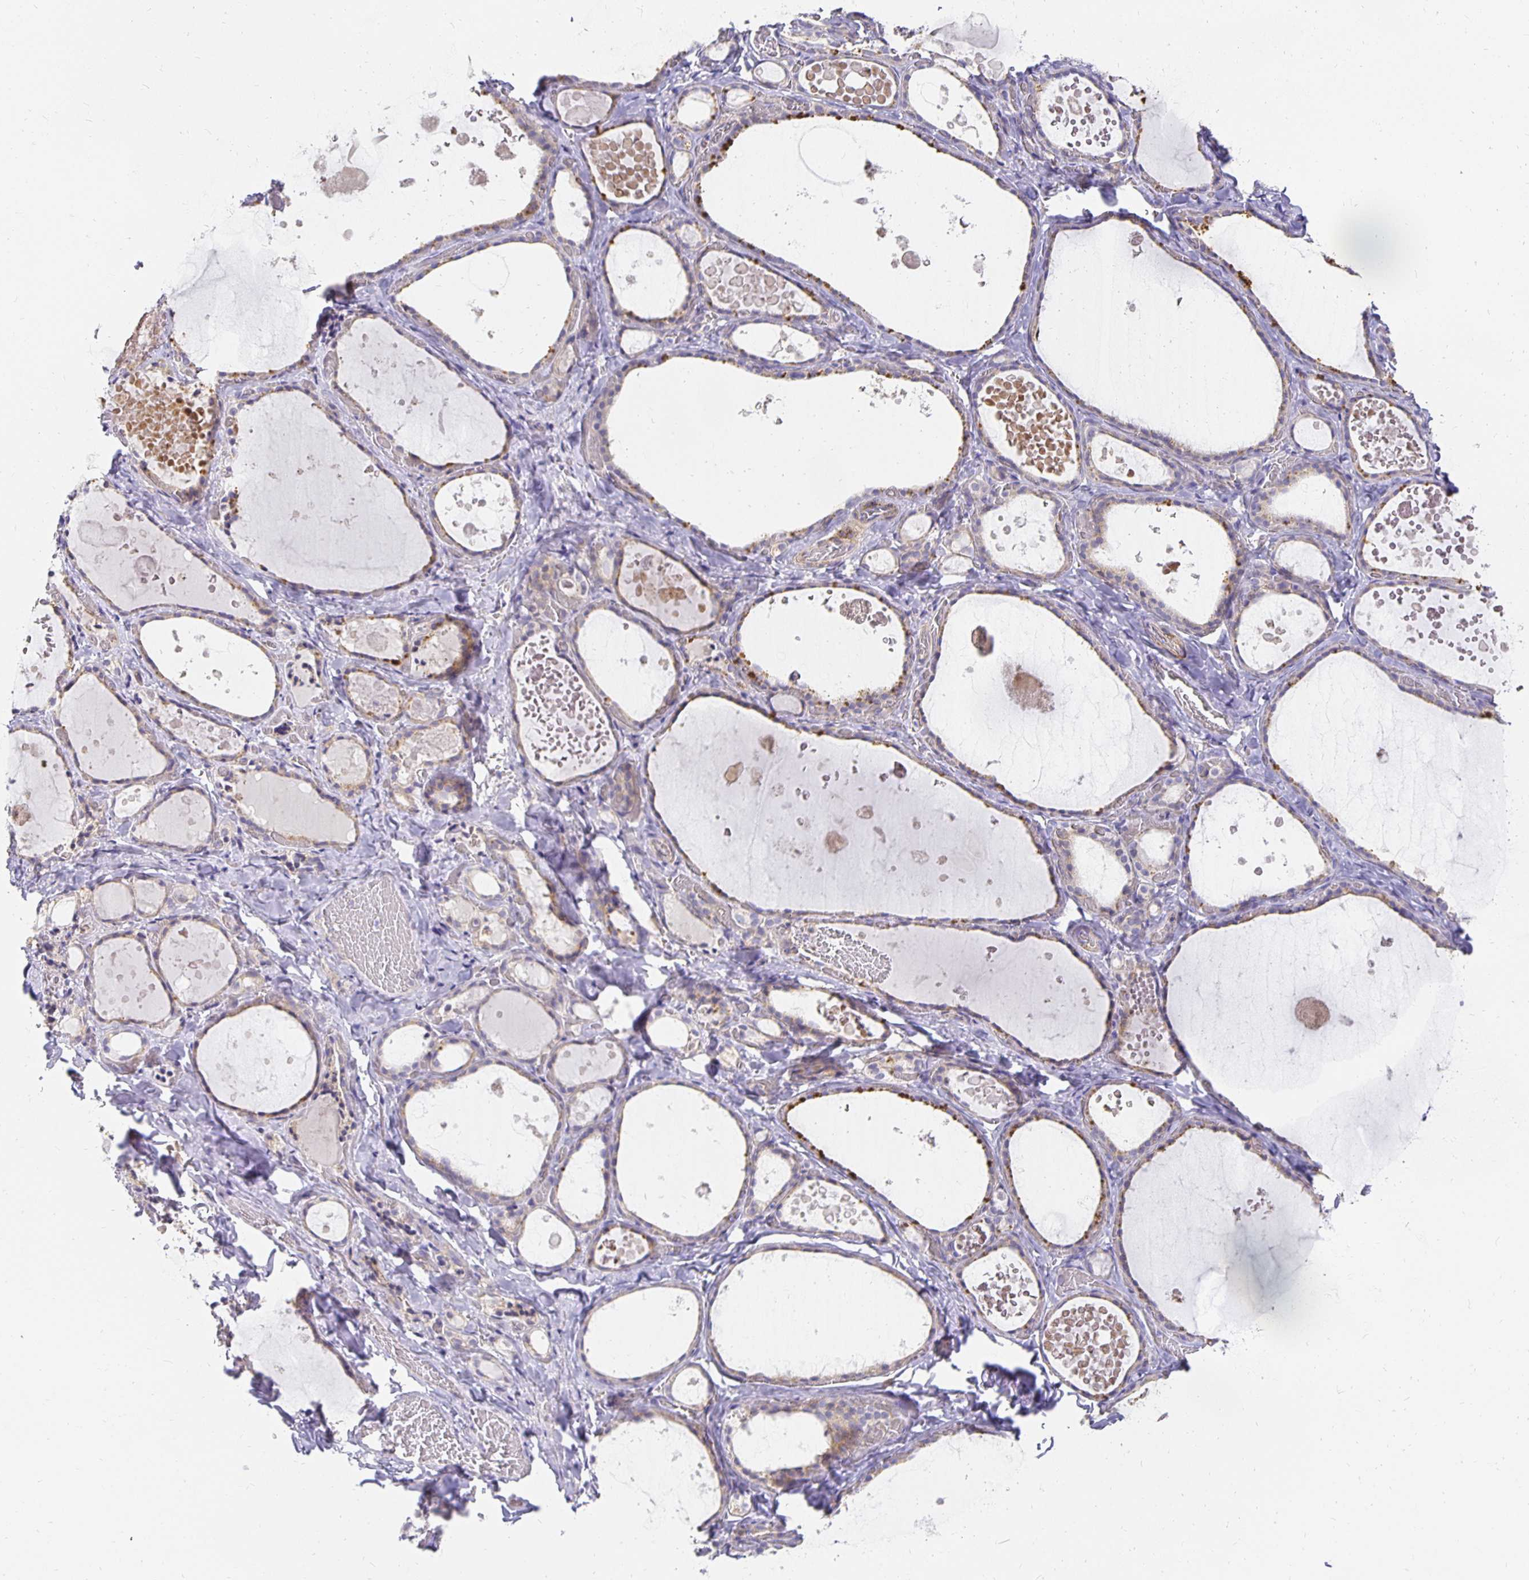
{"staining": {"intensity": "weak", "quantity": "<25%", "location": "cytoplasmic/membranous"}, "tissue": "thyroid gland", "cell_type": "Glandular cells", "image_type": "normal", "snomed": [{"axis": "morphology", "description": "Normal tissue, NOS"}, {"axis": "topography", "description": "Thyroid gland"}], "caption": "Glandular cells show no significant protein staining in benign thyroid gland. The staining was performed using DAB (3,3'-diaminobenzidine) to visualize the protein expression in brown, while the nuclei were stained in blue with hematoxylin (Magnification: 20x).", "gene": "PLOD1", "patient": {"sex": "female", "age": 56}}